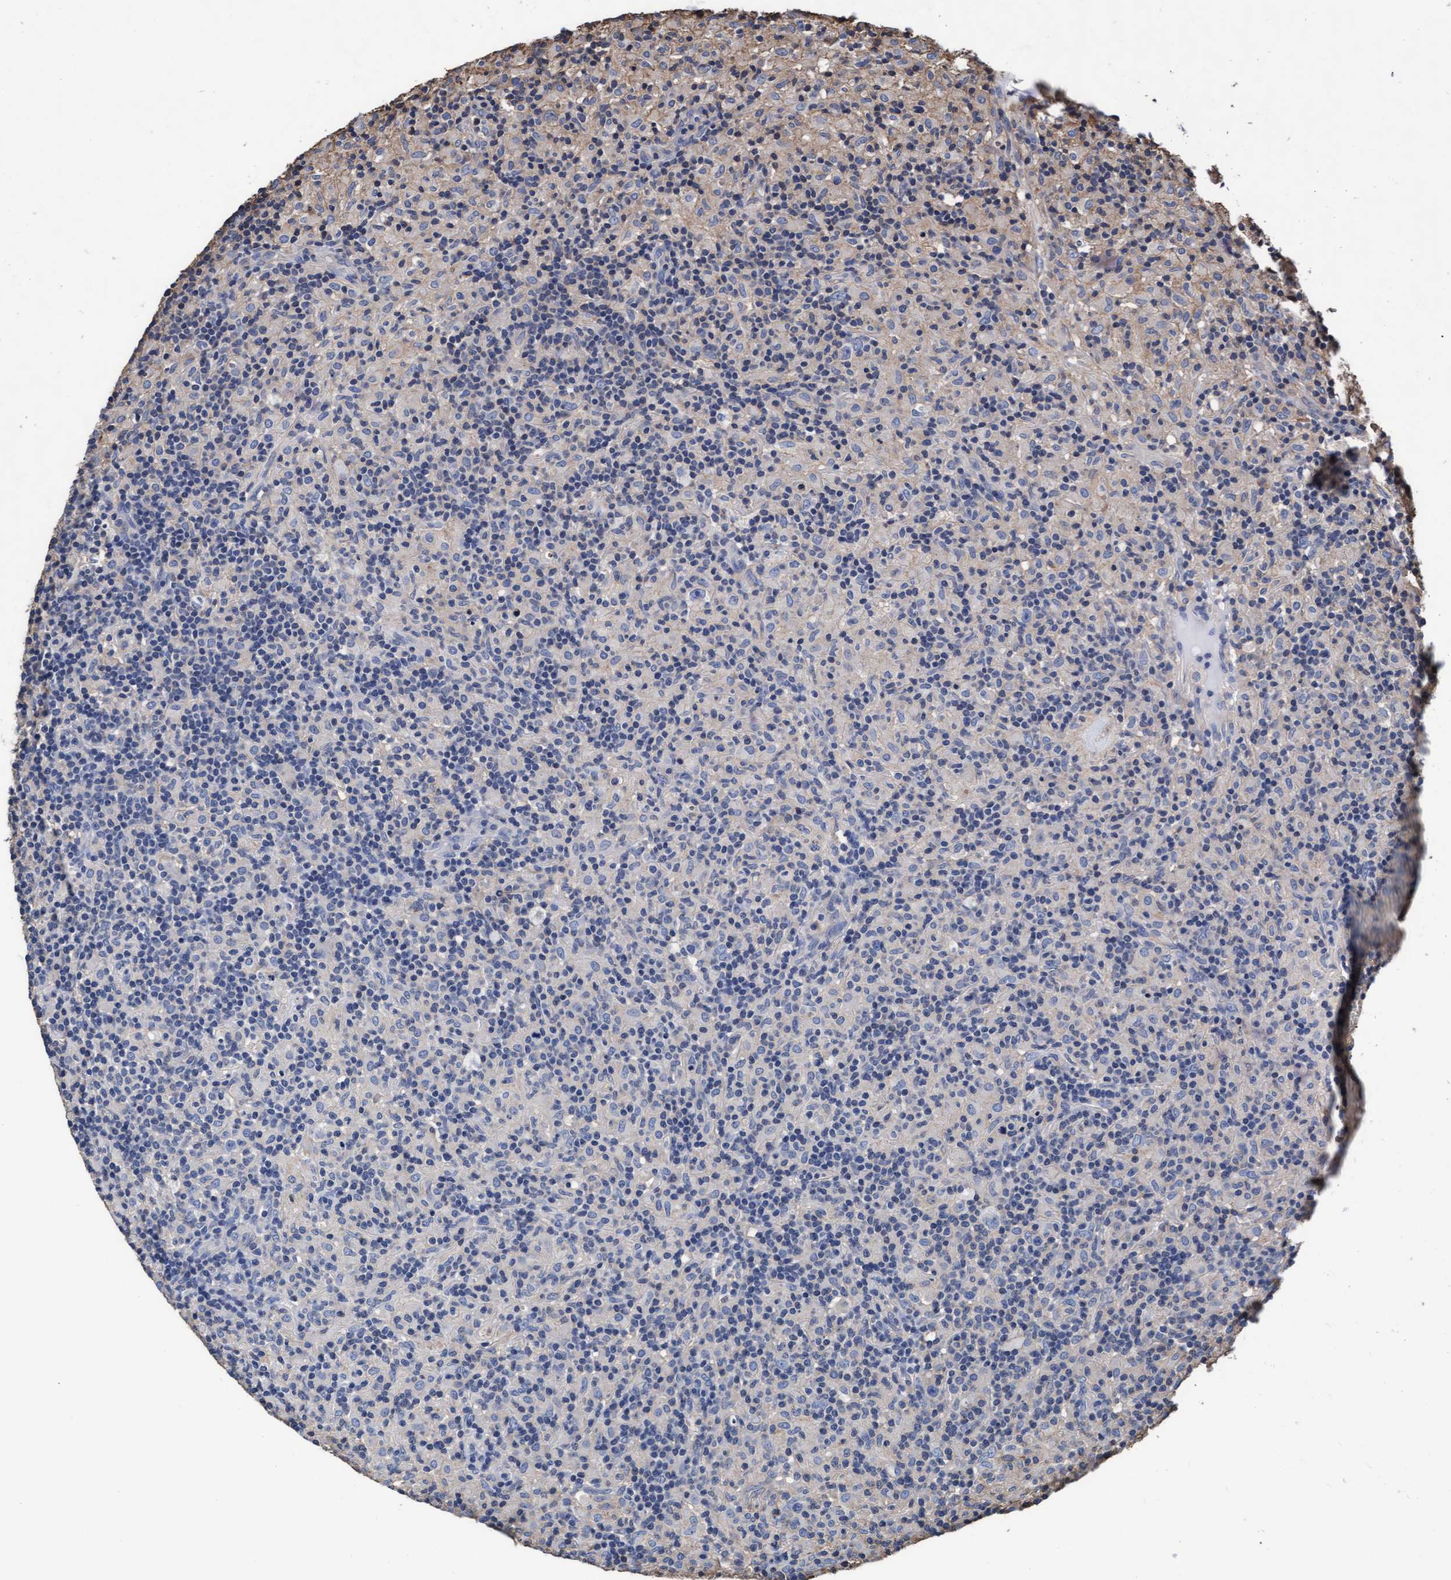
{"staining": {"intensity": "negative", "quantity": "none", "location": "none"}, "tissue": "lymphoma", "cell_type": "Tumor cells", "image_type": "cancer", "snomed": [{"axis": "morphology", "description": "Hodgkin's disease, NOS"}, {"axis": "topography", "description": "Lymph node"}], "caption": "Immunohistochemical staining of Hodgkin's disease reveals no significant expression in tumor cells.", "gene": "GRHPR", "patient": {"sex": "male", "age": 70}}